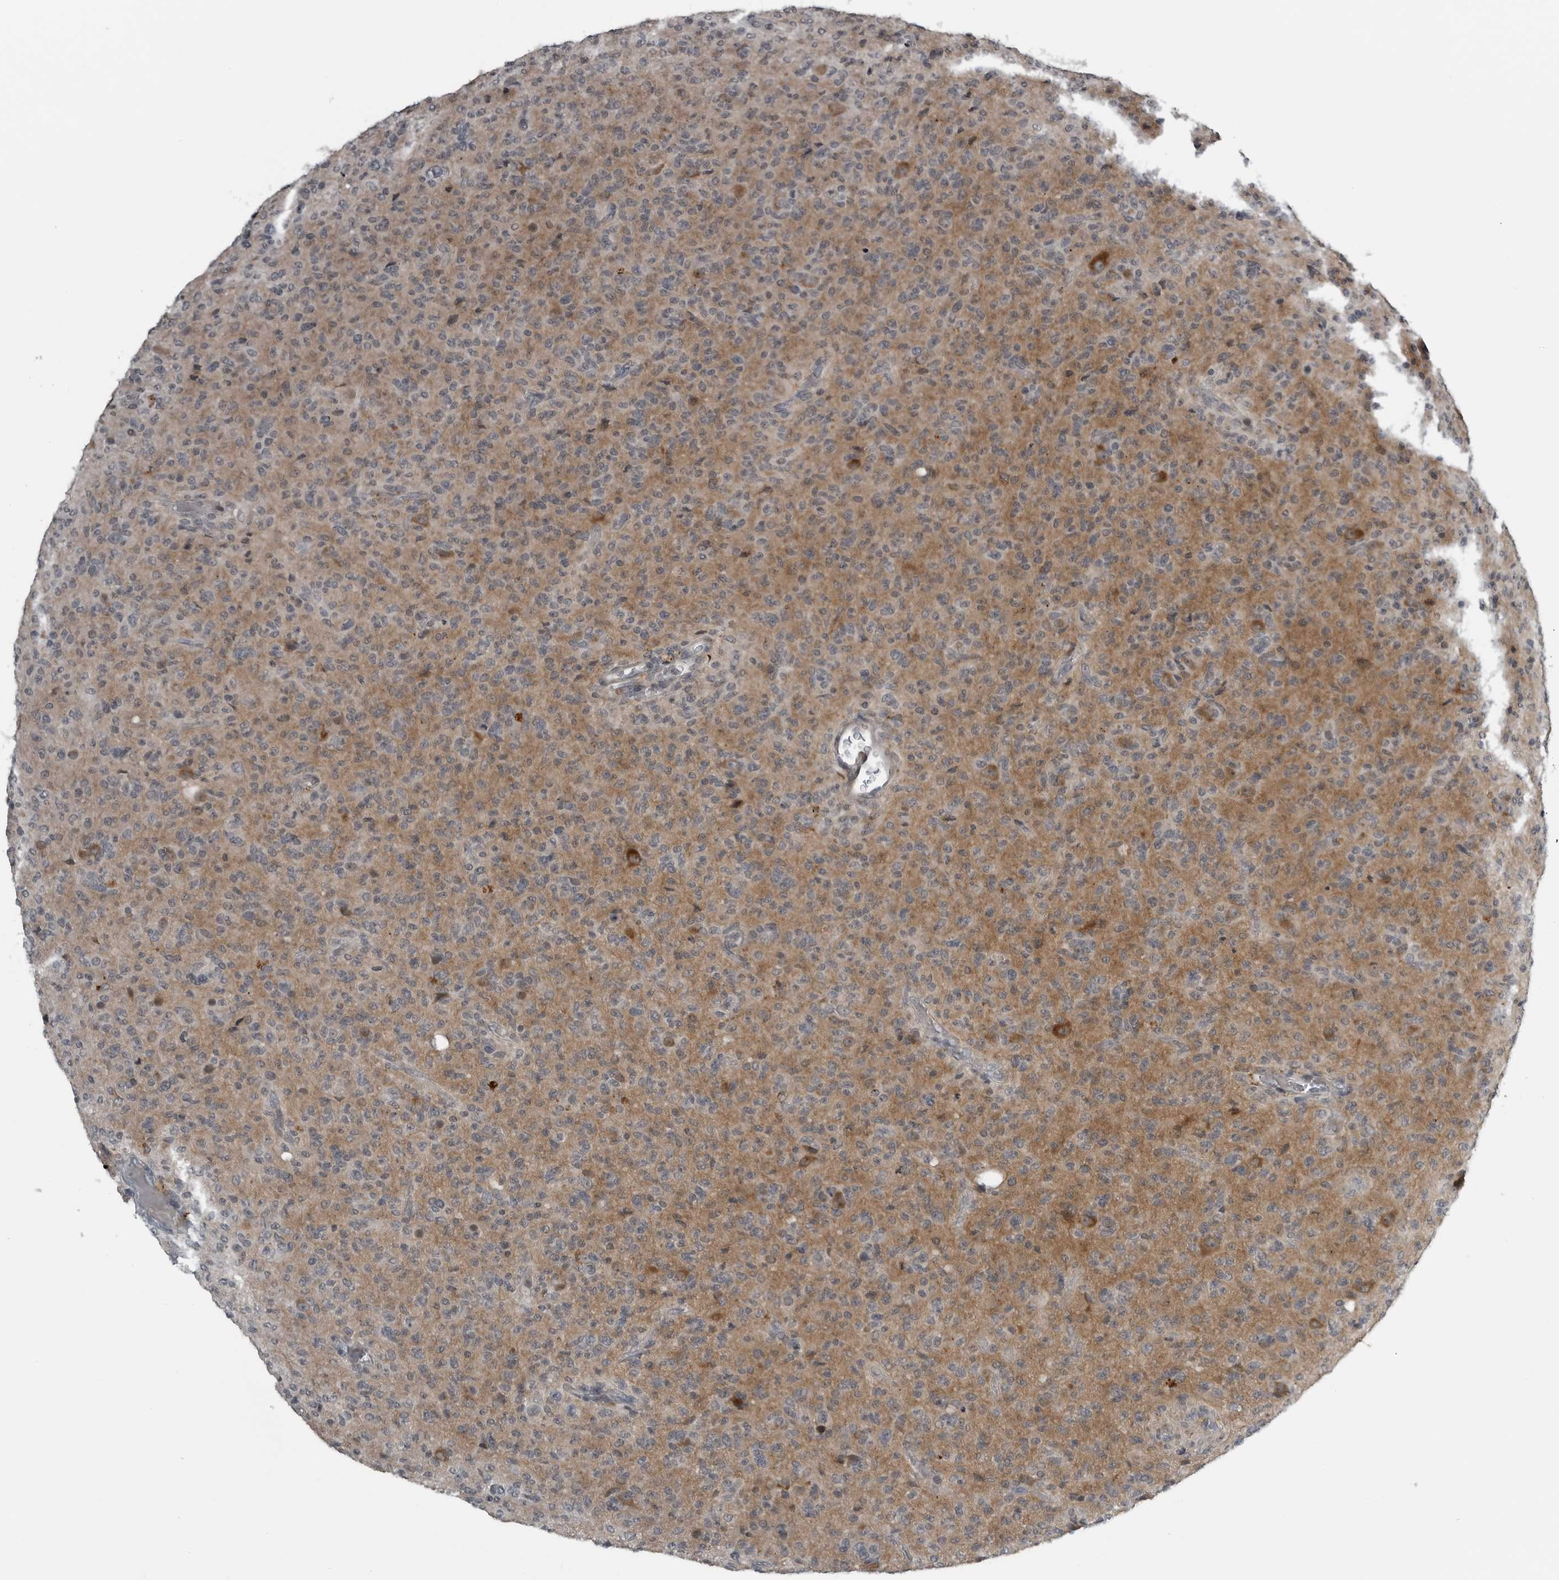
{"staining": {"intensity": "negative", "quantity": "none", "location": "none"}, "tissue": "glioma", "cell_type": "Tumor cells", "image_type": "cancer", "snomed": [{"axis": "morphology", "description": "Glioma, malignant, High grade"}, {"axis": "topography", "description": "Brain"}], "caption": "IHC of human high-grade glioma (malignant) reveals no staining in tumor cells.", "gene": "GAK", "patient": {"sex": "female", "age": 57}}